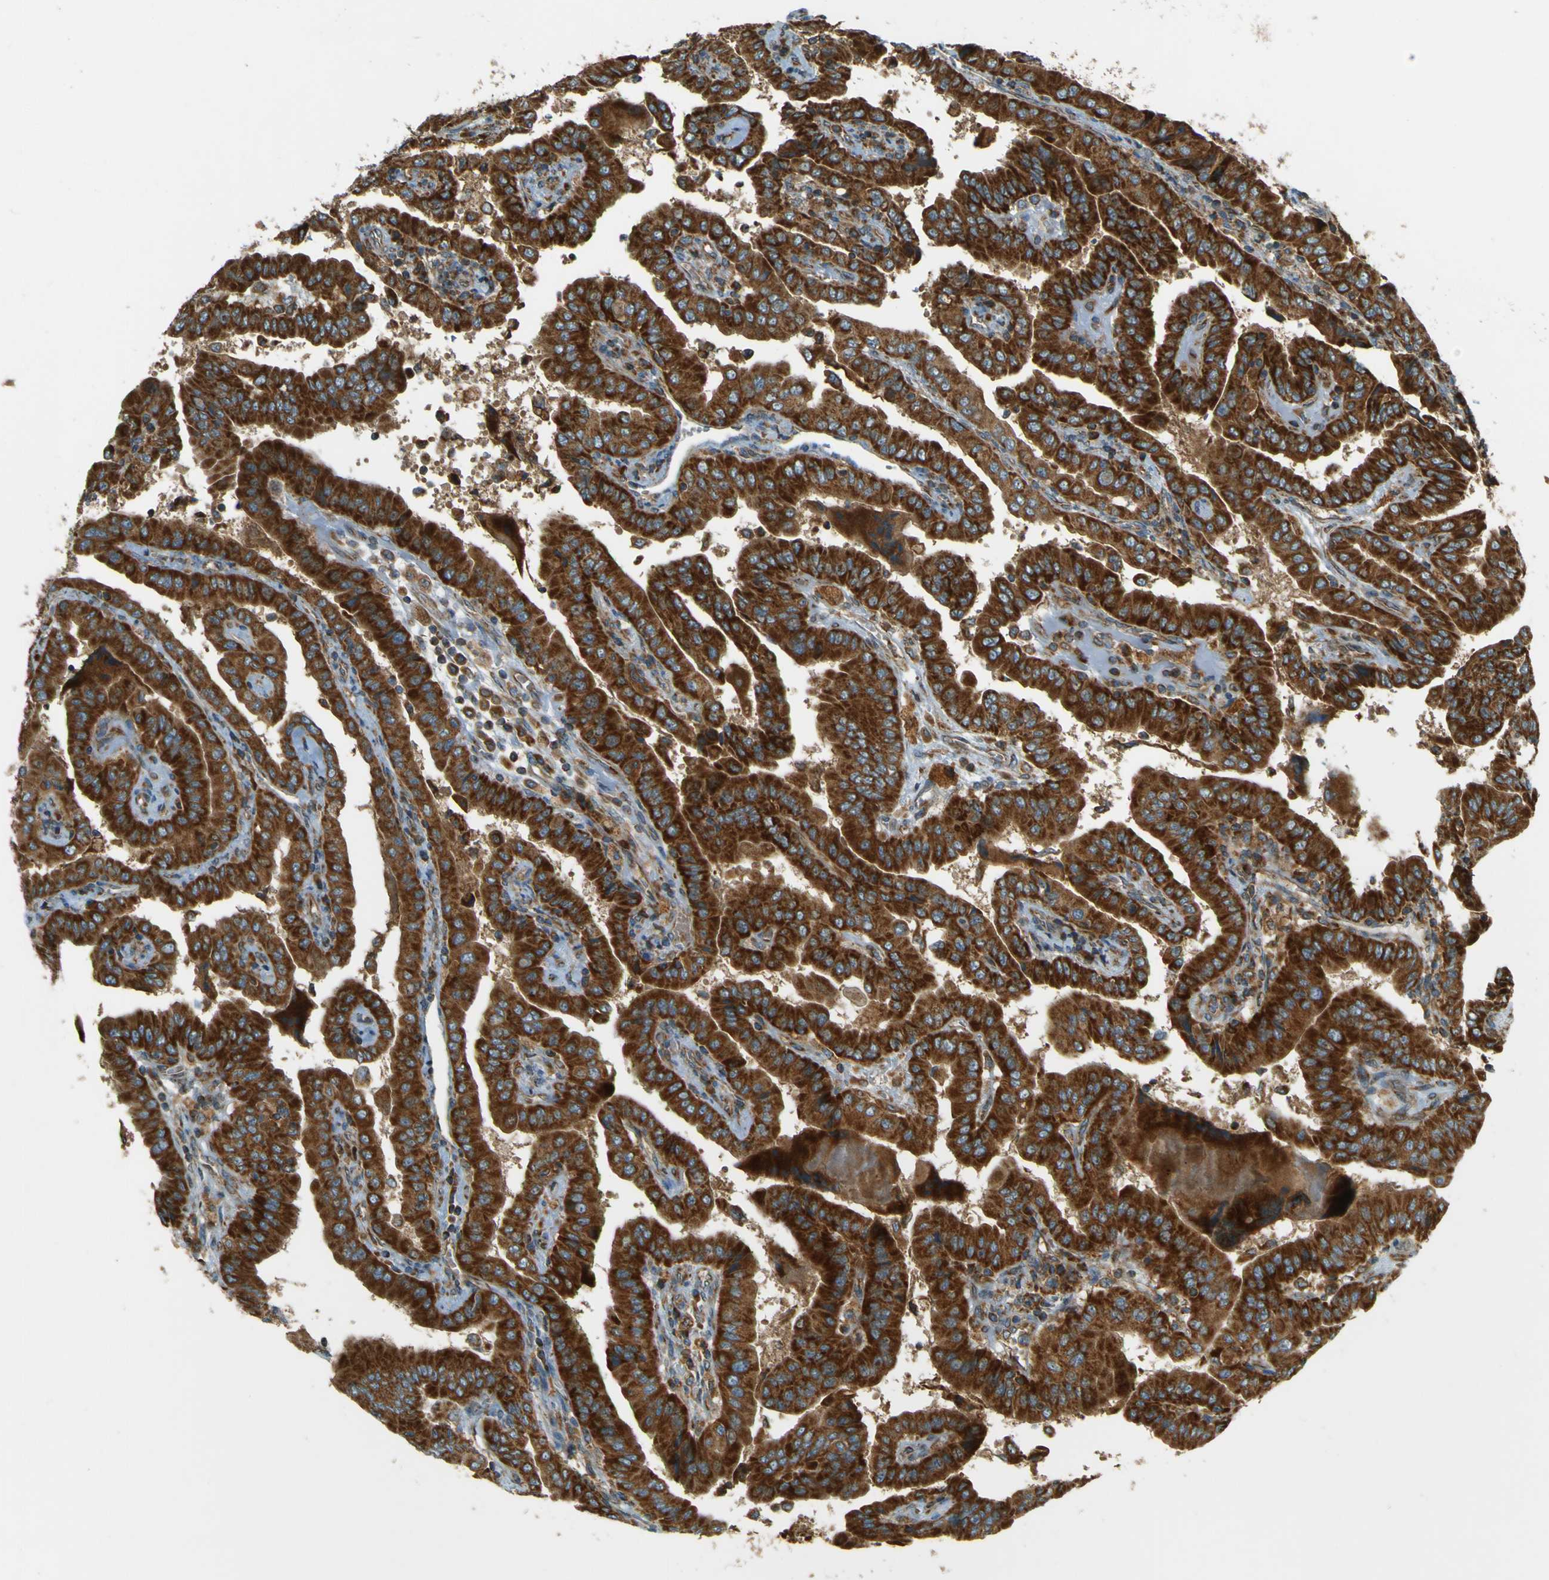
{"staining": {"intensity": "strong", "quantity": ">75%", "location": "cytoplasmic/membranous"}, "tissue": "thyroid cancer", "cell_type": "Tumor cells", "image_type": "cancer", "snomed": [{"axis": "morphology", "description": "Papillary adenocarcinoma, NOS"}, {"axis": "topography", "description": "Thyroid gland"}], "caption": "High-magnification brightfield microscopy of thyroid cancer stained with DAB (brown) and counterstained with hematoxylin (blue). tumor cells exhibit strong cytoplasmic/membranous positivity is identified in about>75% of cells.", "gene": "DNAJC5", "patient": {"sex": "male", "age": 33}}